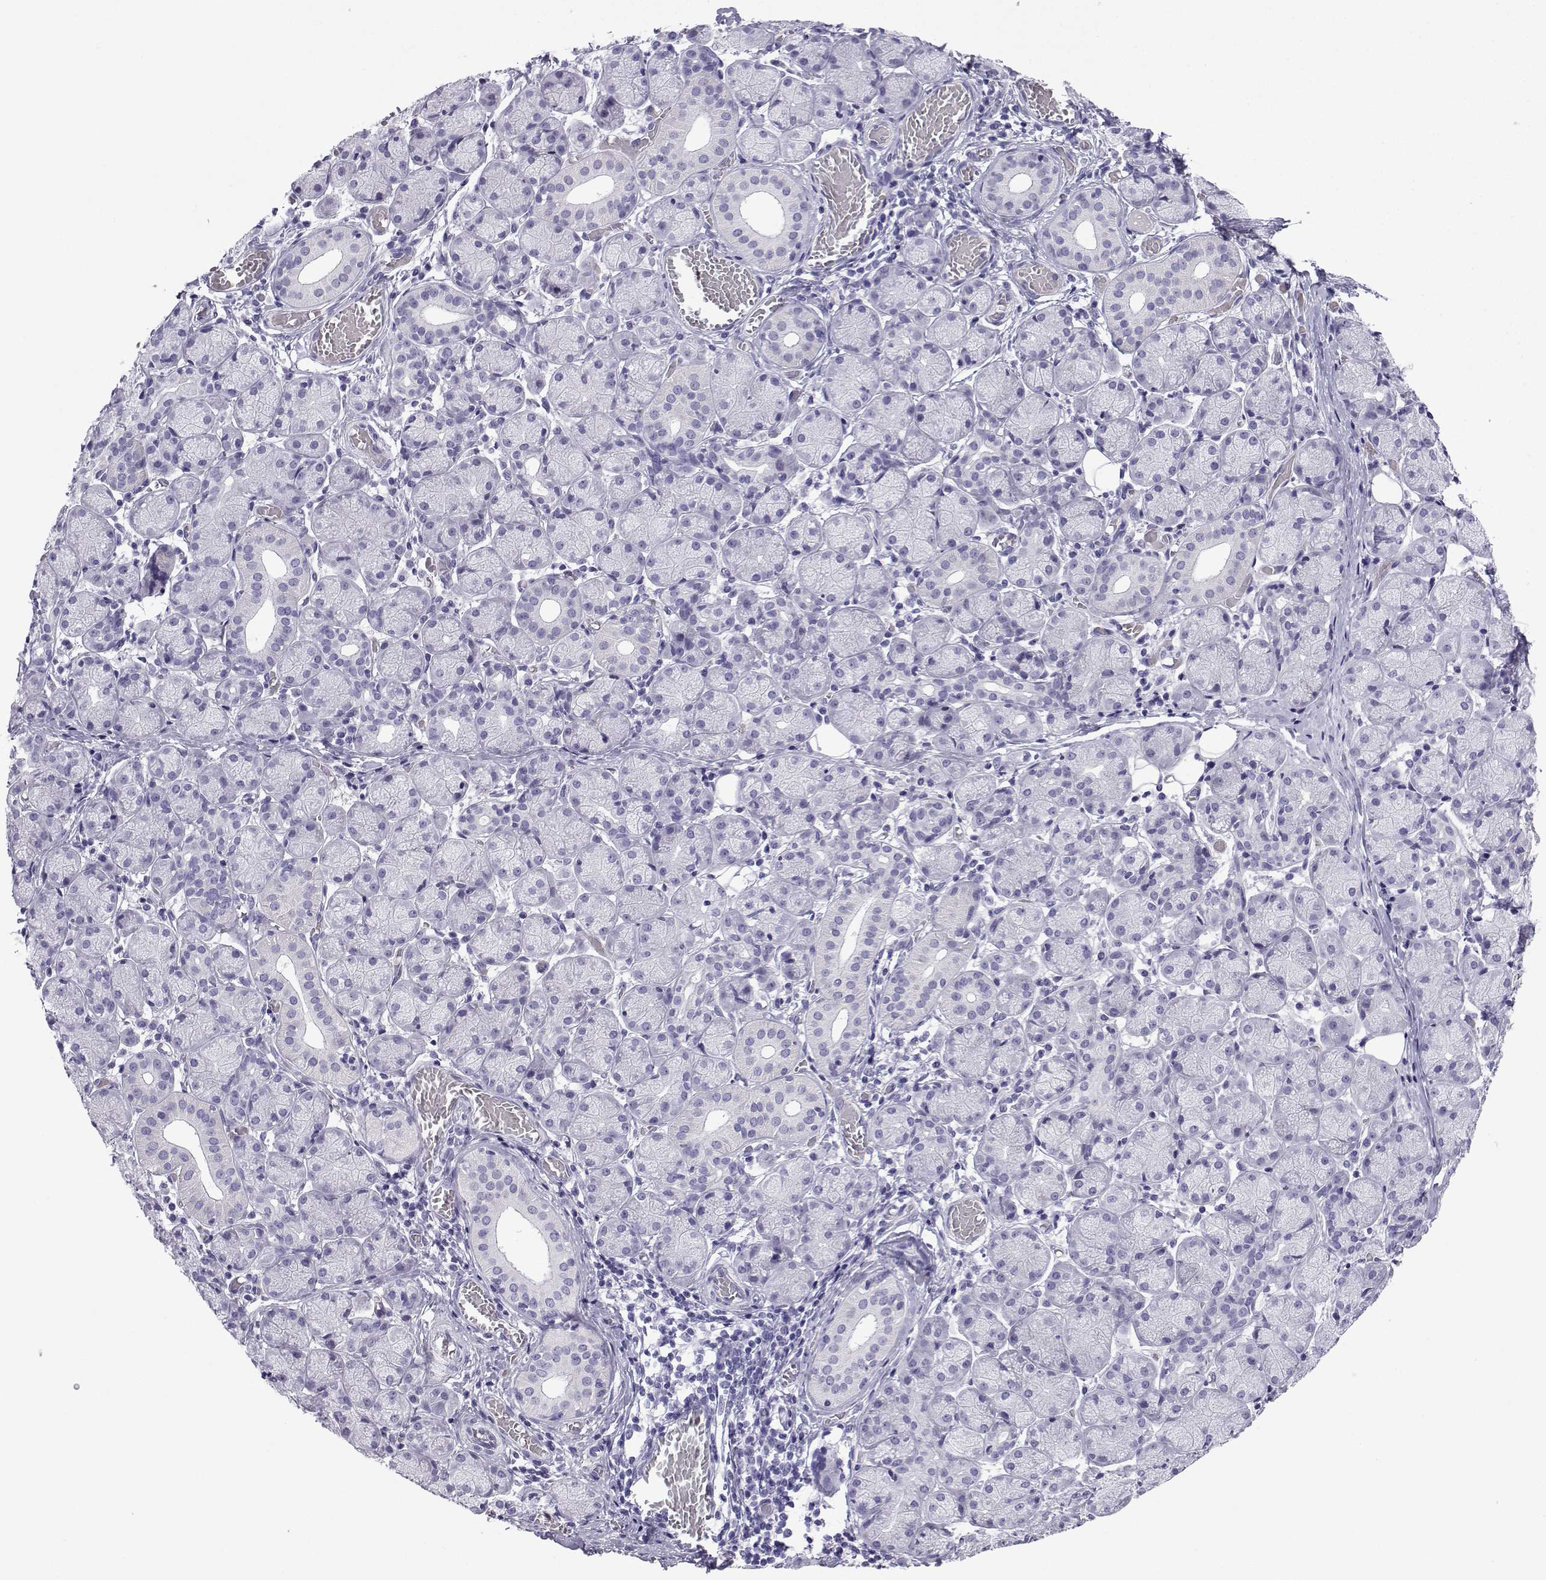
{"staining": {"intensity": "negative", "quantity": "none", "location": "none"}, "tissue": "salivary gland", "cell_type": "Glandular cells", "image_type": "normal", "snomed": [{"axis": "morphology", "description": "Normal tissue, NOS"}, {"axis": "topography", "description": "Salivary gland"}, {"axis": "topography", "description": "Peripheral nerve tissue"}], "caption": "Salivary gland stained for a protein using immunohistochemistry displays no expression glandular cells.", "gene": "TRIM46", "patient": {"sex": "female", "age": 24}}